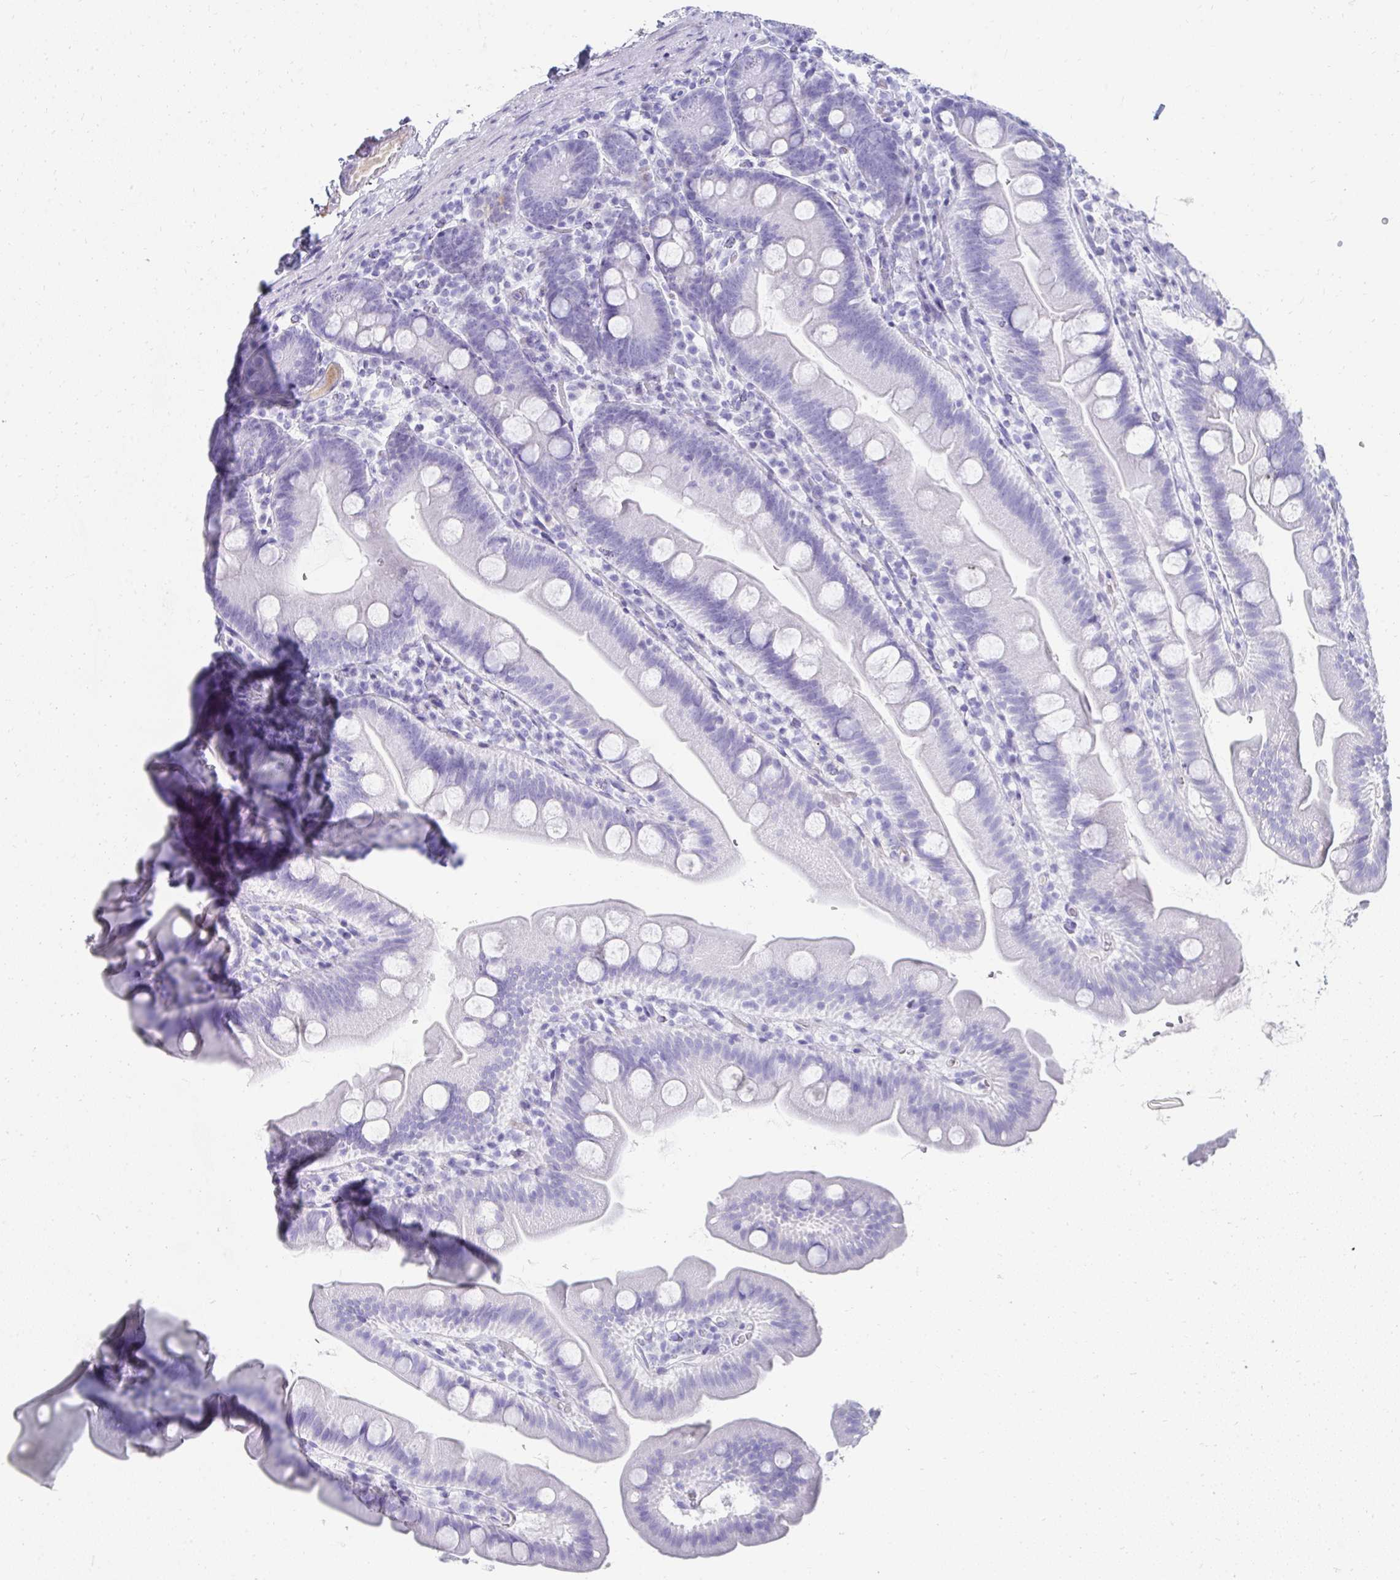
{"staining": {"intensity": "negative", "quantity": "none", "location": "none"}, "tissue": "small intestine", "cell_type": "Glandular cells", "image_type": "normal", "snomed": [{"axis": "morphology", "description": "Normal tissue, NOS"}, {"axis": "topography", "description": "Small intestine"}], "caption": "An IHC image of benign small intestine is shown. There is no staining in glandular cells of small intestine.", "gene": "TNNT1", "patient": {"sex": "female", "age": 68}}